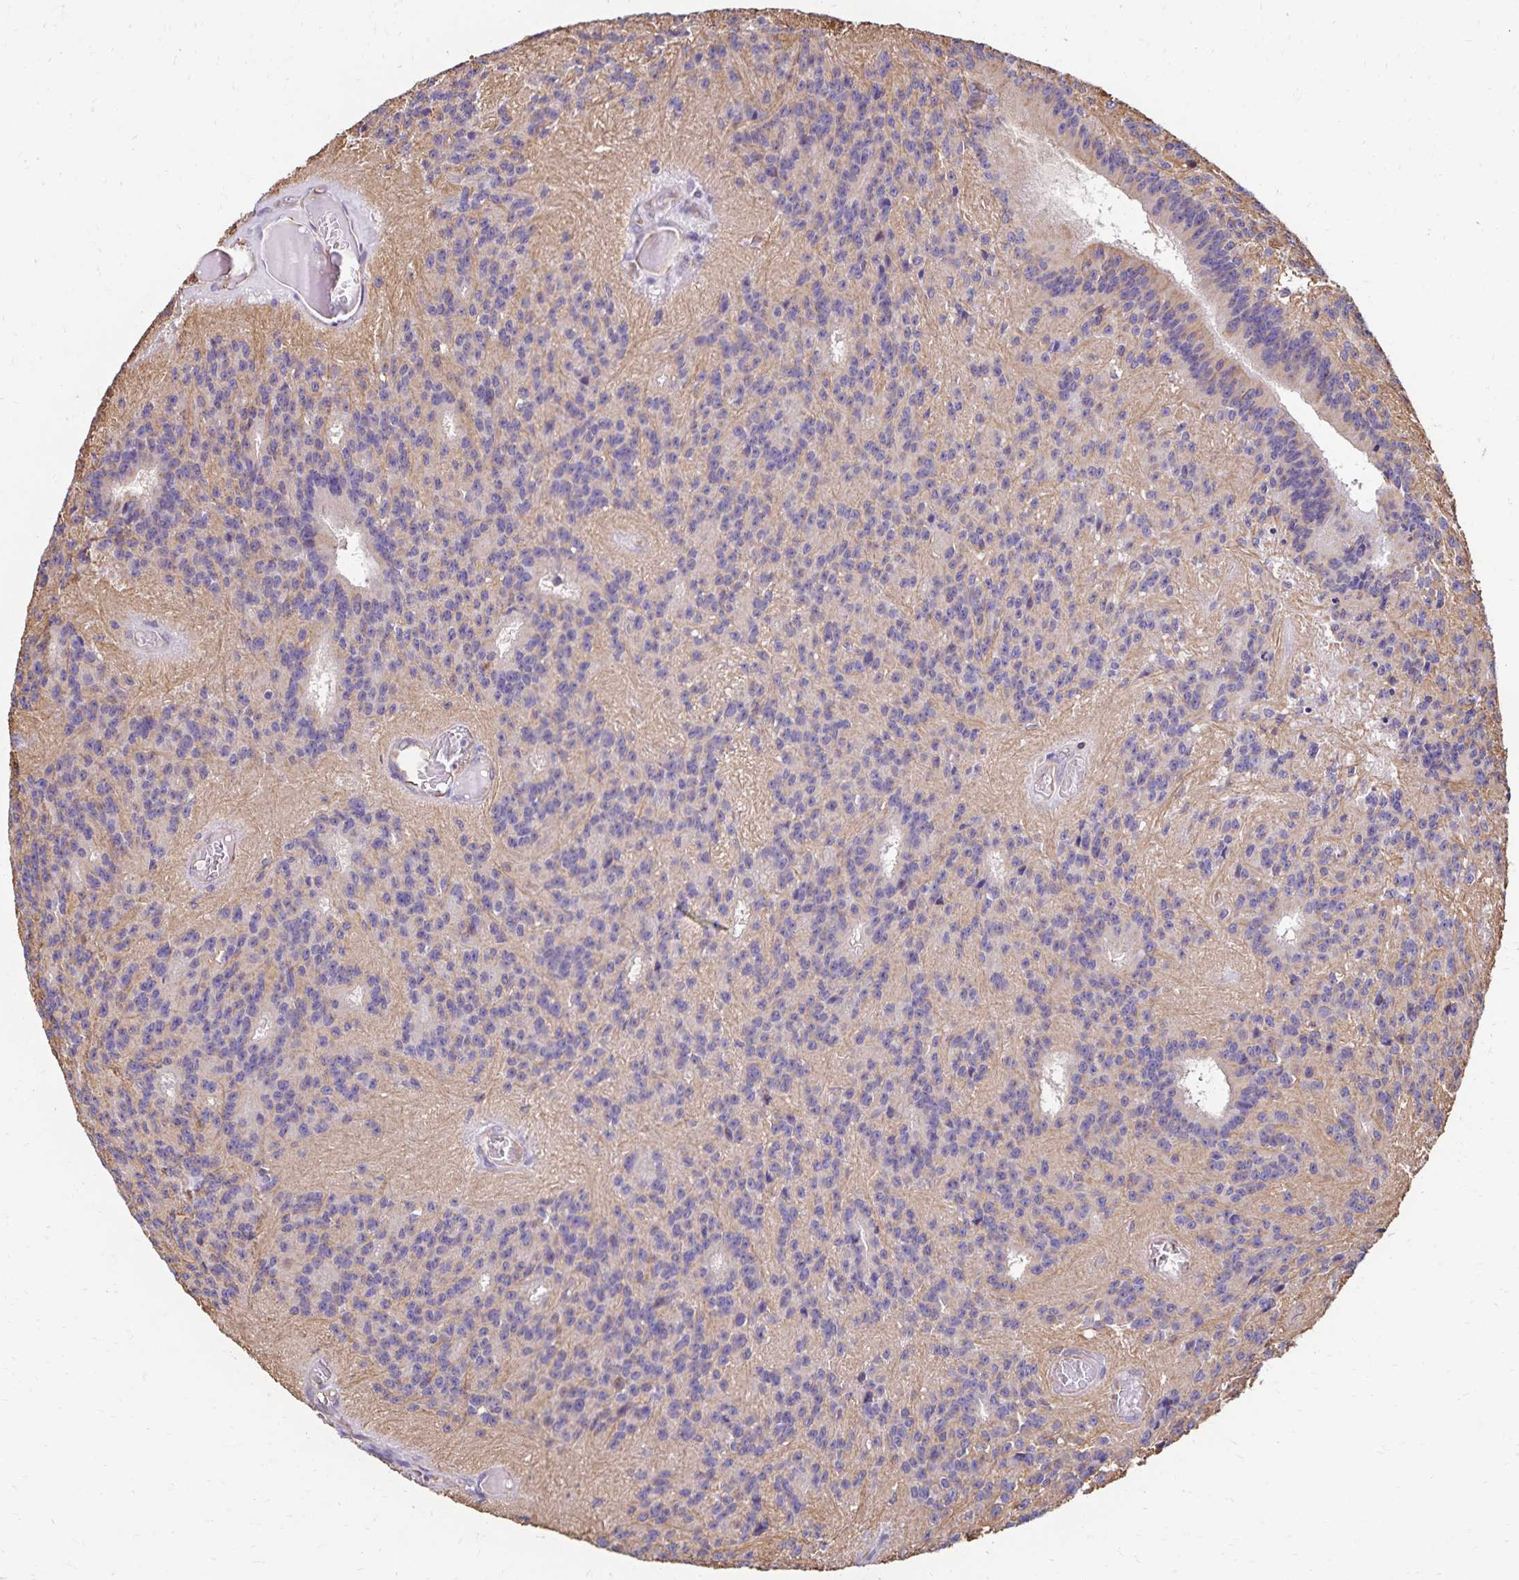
{"staining": {"intensity": "negative", "quantity": "none", "location": "none"}, "tissue": "glioma", "cell_type": "Tumor cells", "image_type": "cancer", "snomed": [{"axis": "morphology", "description": "Glioma, malignant, Low grade"}, {"axis": "topography", "description": "Brain"}], "caption": "This is a image of IHC staining of glioma, which shows no staining in tumor cells.", "gene": "TRPV6", "patient": {"sex": "male", "age": 31}}